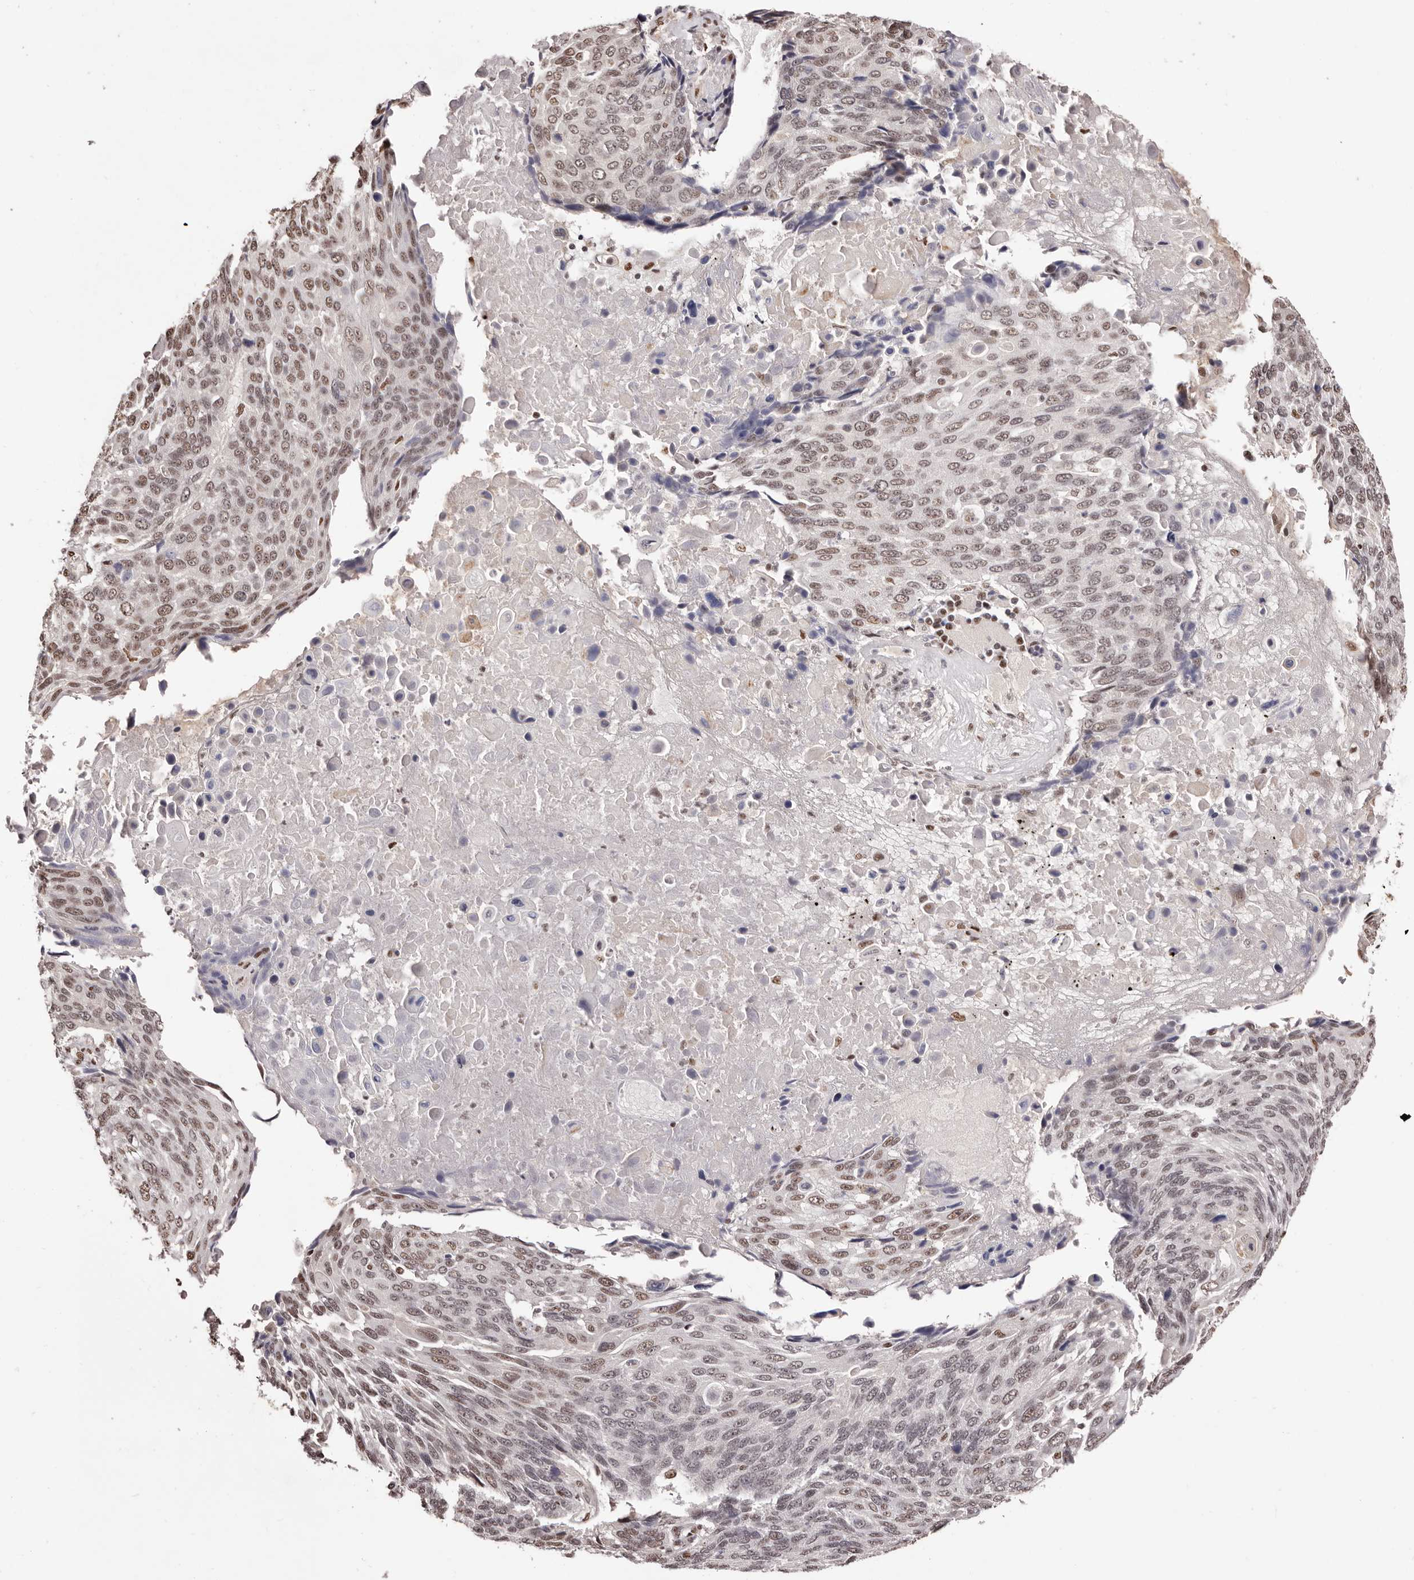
{"staining": {"intensity": "moderate", "quantity": ">75%", "location": "nuclear"}, "tissue": "lung cancer", "cell_type": "Tumor cells", "image_type": "cancer", "snomed": [{"axis": "morphology", "description": "Squamous cell carcinoma, NOS"}, {"axis": "topography", "description": "Lung"}], "caption": "Squamous cell carcinoma (lung) tissue reveals moderate nuclear positivity in about >75% of tumor cells, visualized by immunohistochemistry. The staining was performed using DAB, with brown indicating positive protein expression. Nuclei are stained blue with hematoxylin.", "gene": "BICRAL", "patient": {"sex": "male", "age": 66}}